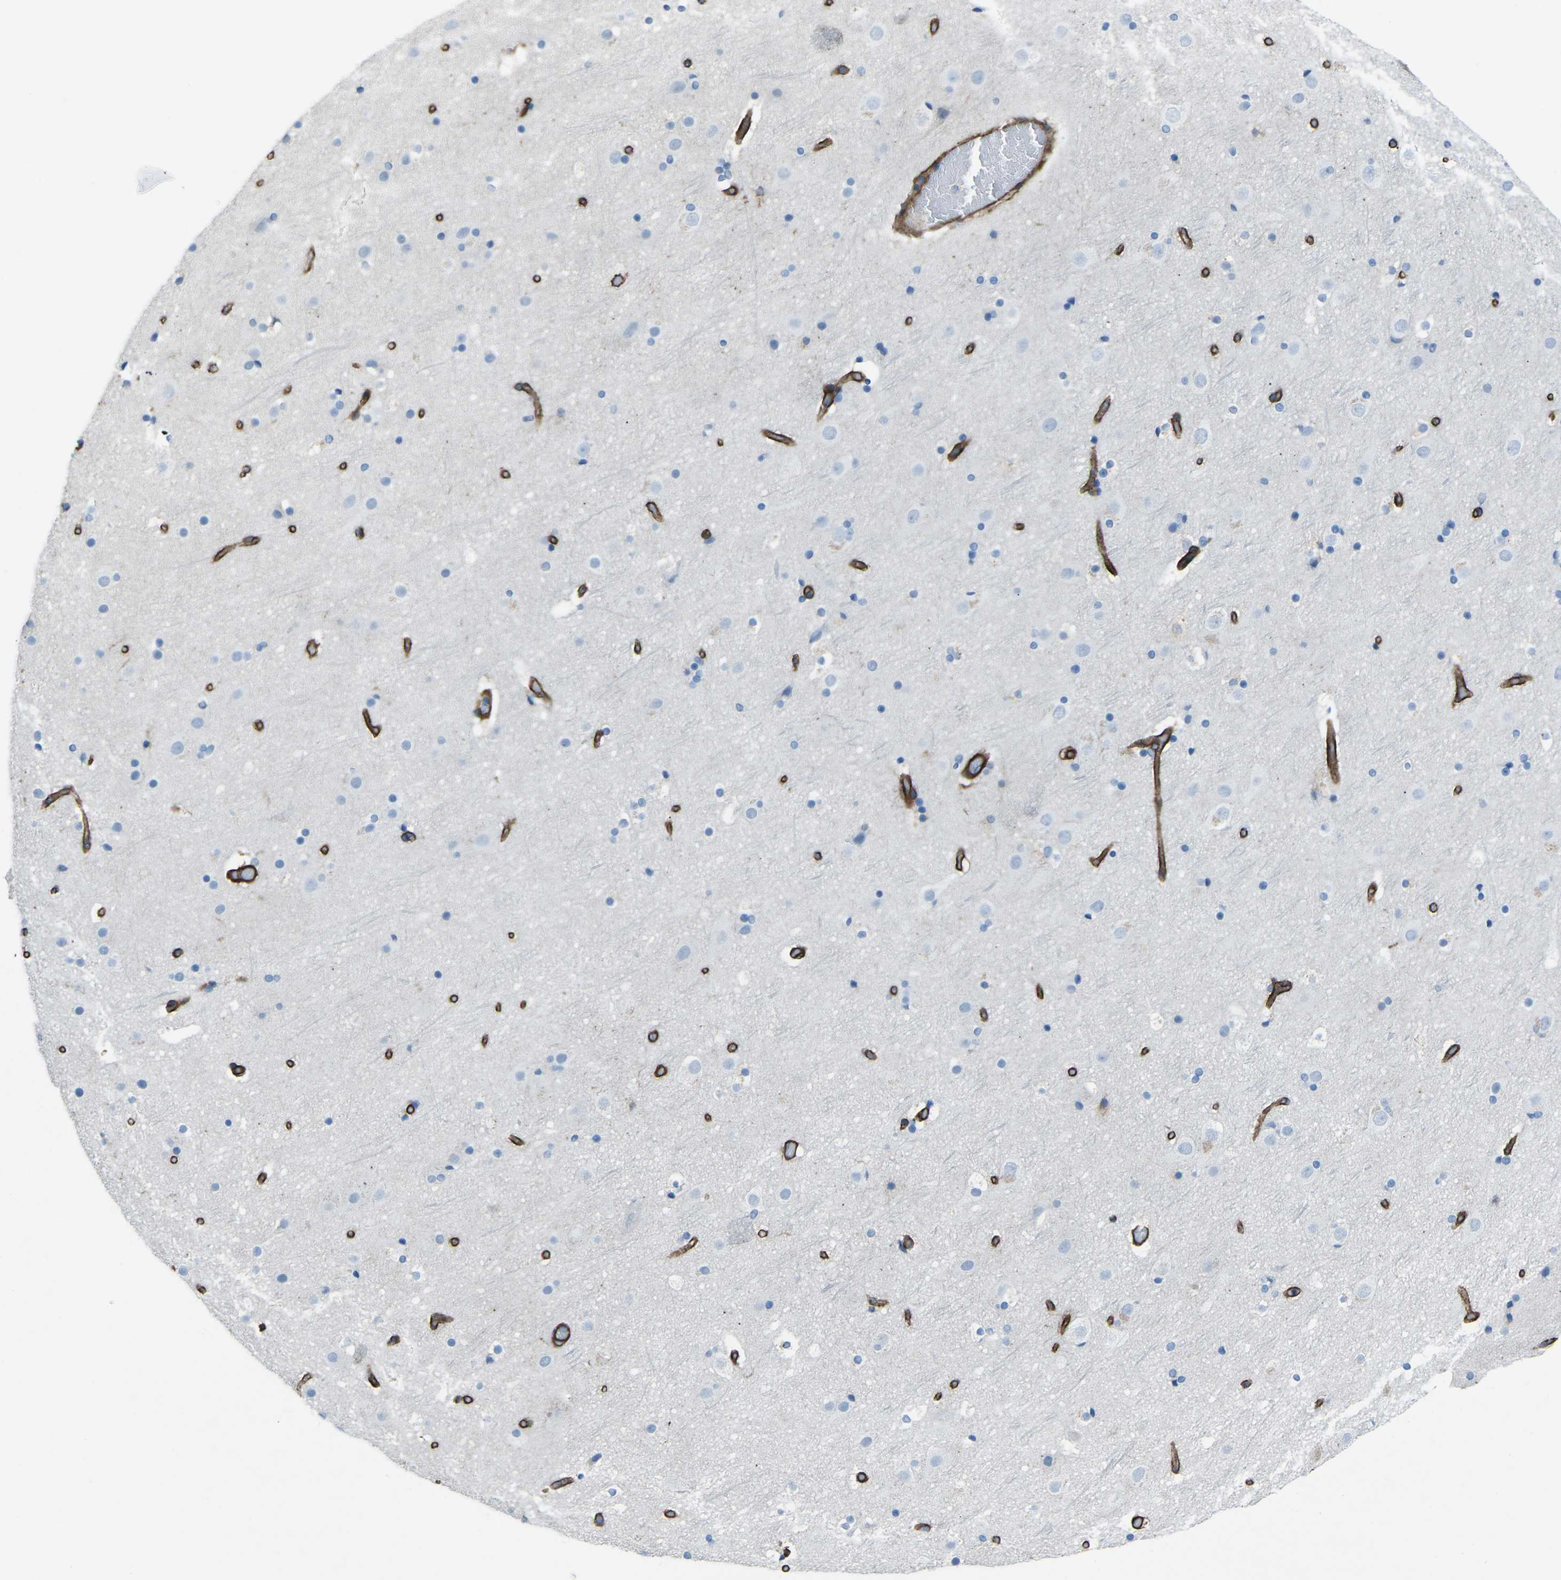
{"staining": {"intensity": "strong", "quantity": ">75%", "location": "cytoplasmic/membranous"}, "tissue": "cerebral cortex", "cell_type": "Endothelial cells", "image_type": "normal", "snomed": [{"axis": "morphology", "description": "Normal tissue, NOS"}, {"axis": "topography", "description": "Cerebral cortex"}], "caption": "Approximately >75% of endothelial cells in unremarkable human cerebral cortex demonstrate strong cytoplasmic/membranous protein positivity as visualized by brown immunohistochemical staining.", "gene": "UTRN", "patient": {"sex": "male", "age": 57}}